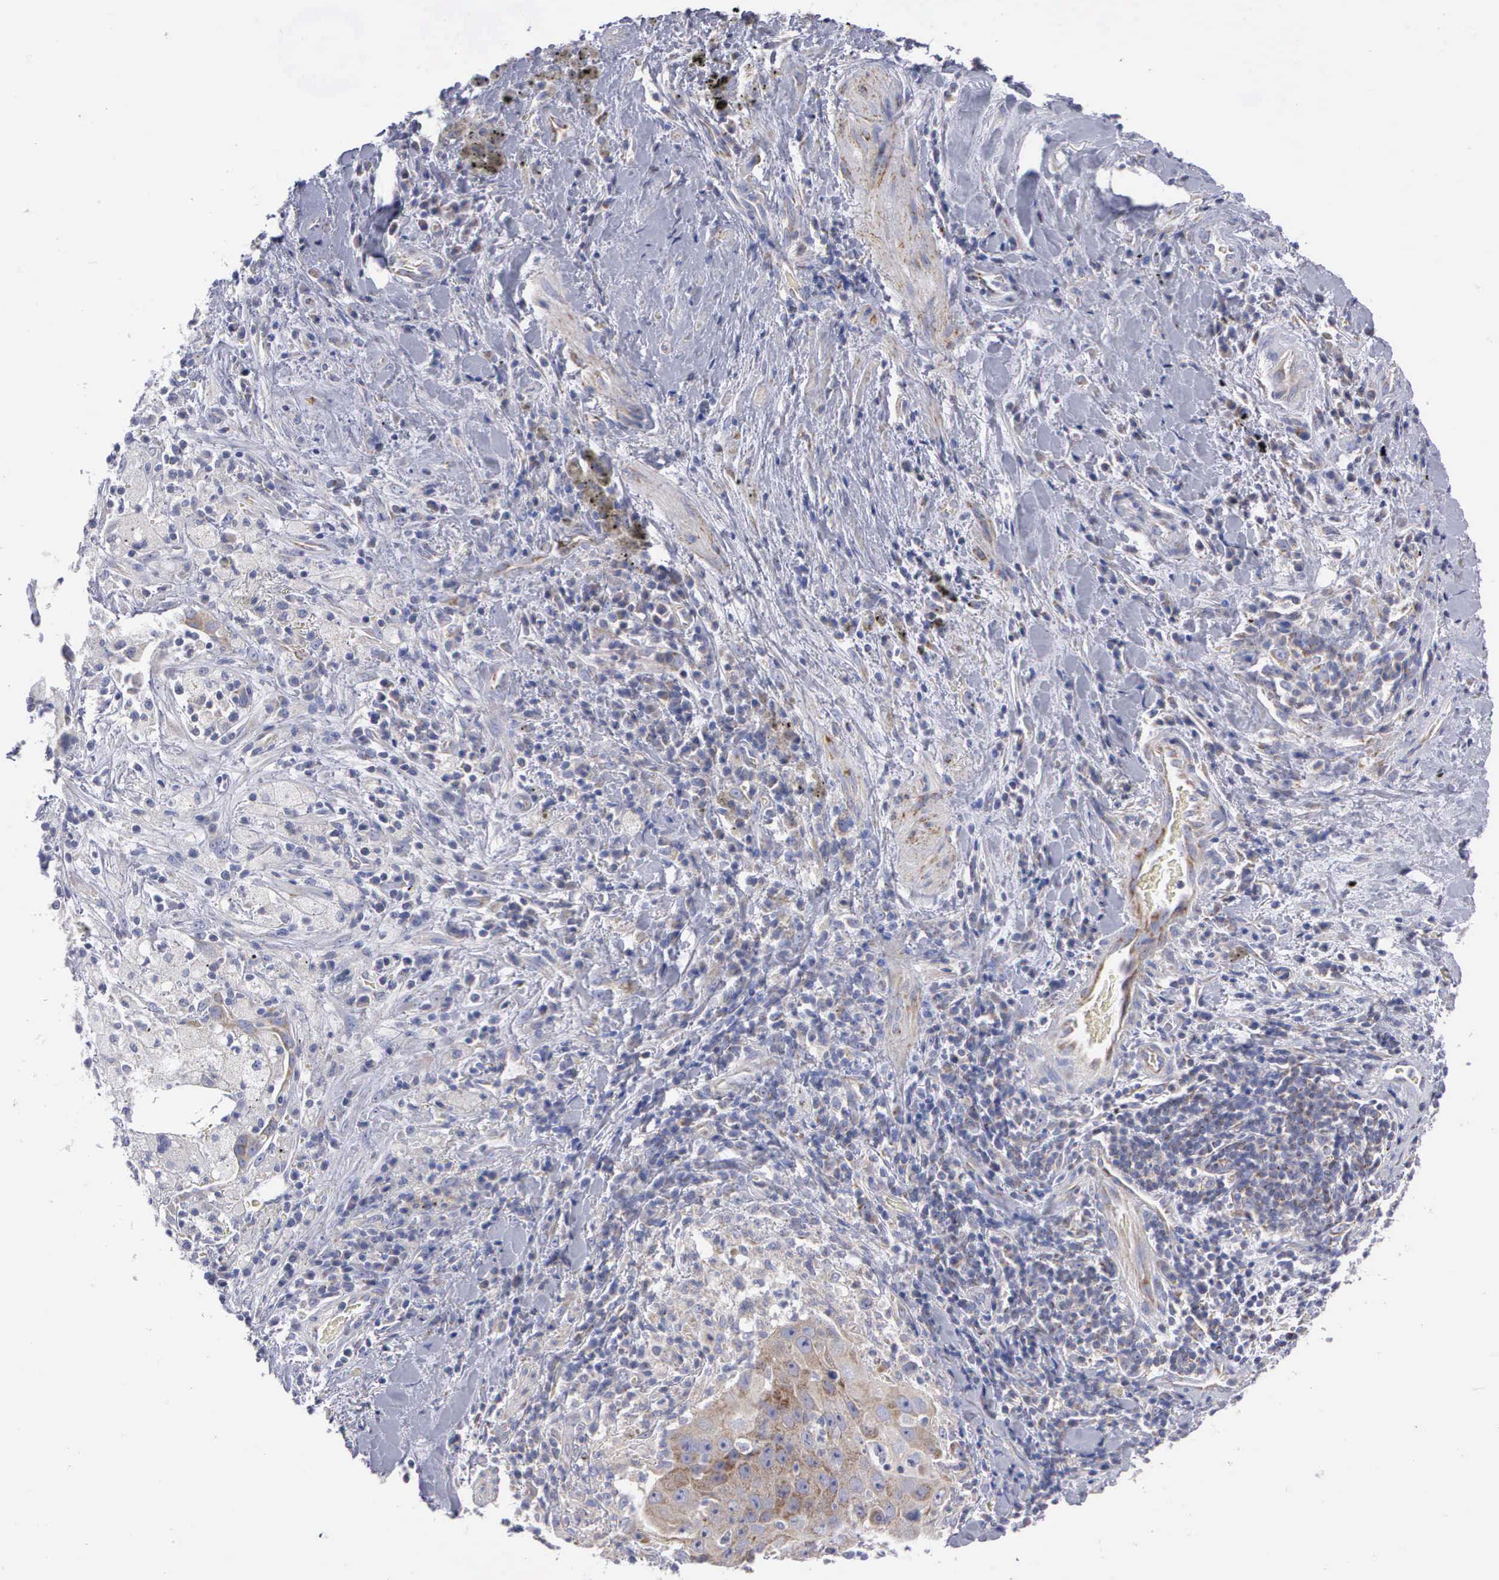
{"staining": {"intensity": "weak", "quantity": "25%-75%", "location": "cytoplasmic/membranous"}, "tissue": "lung cancer", "cell_type": "Tumor cells", "image_type": "cancer", "snomed": [{"axis": "morphology", "description": "Squamous cell carcinoma, NOS"}, {"axis": "topography", "description": "Lung"}], "caption": "This is a photomicrograph of IHC staining of lung squamous cell carcinoma, which shows weak expression in the cytoplasmic/membranous of tumor cells.", "gene": "APOOL", "patient": {"sex": "male", "age": 64}}